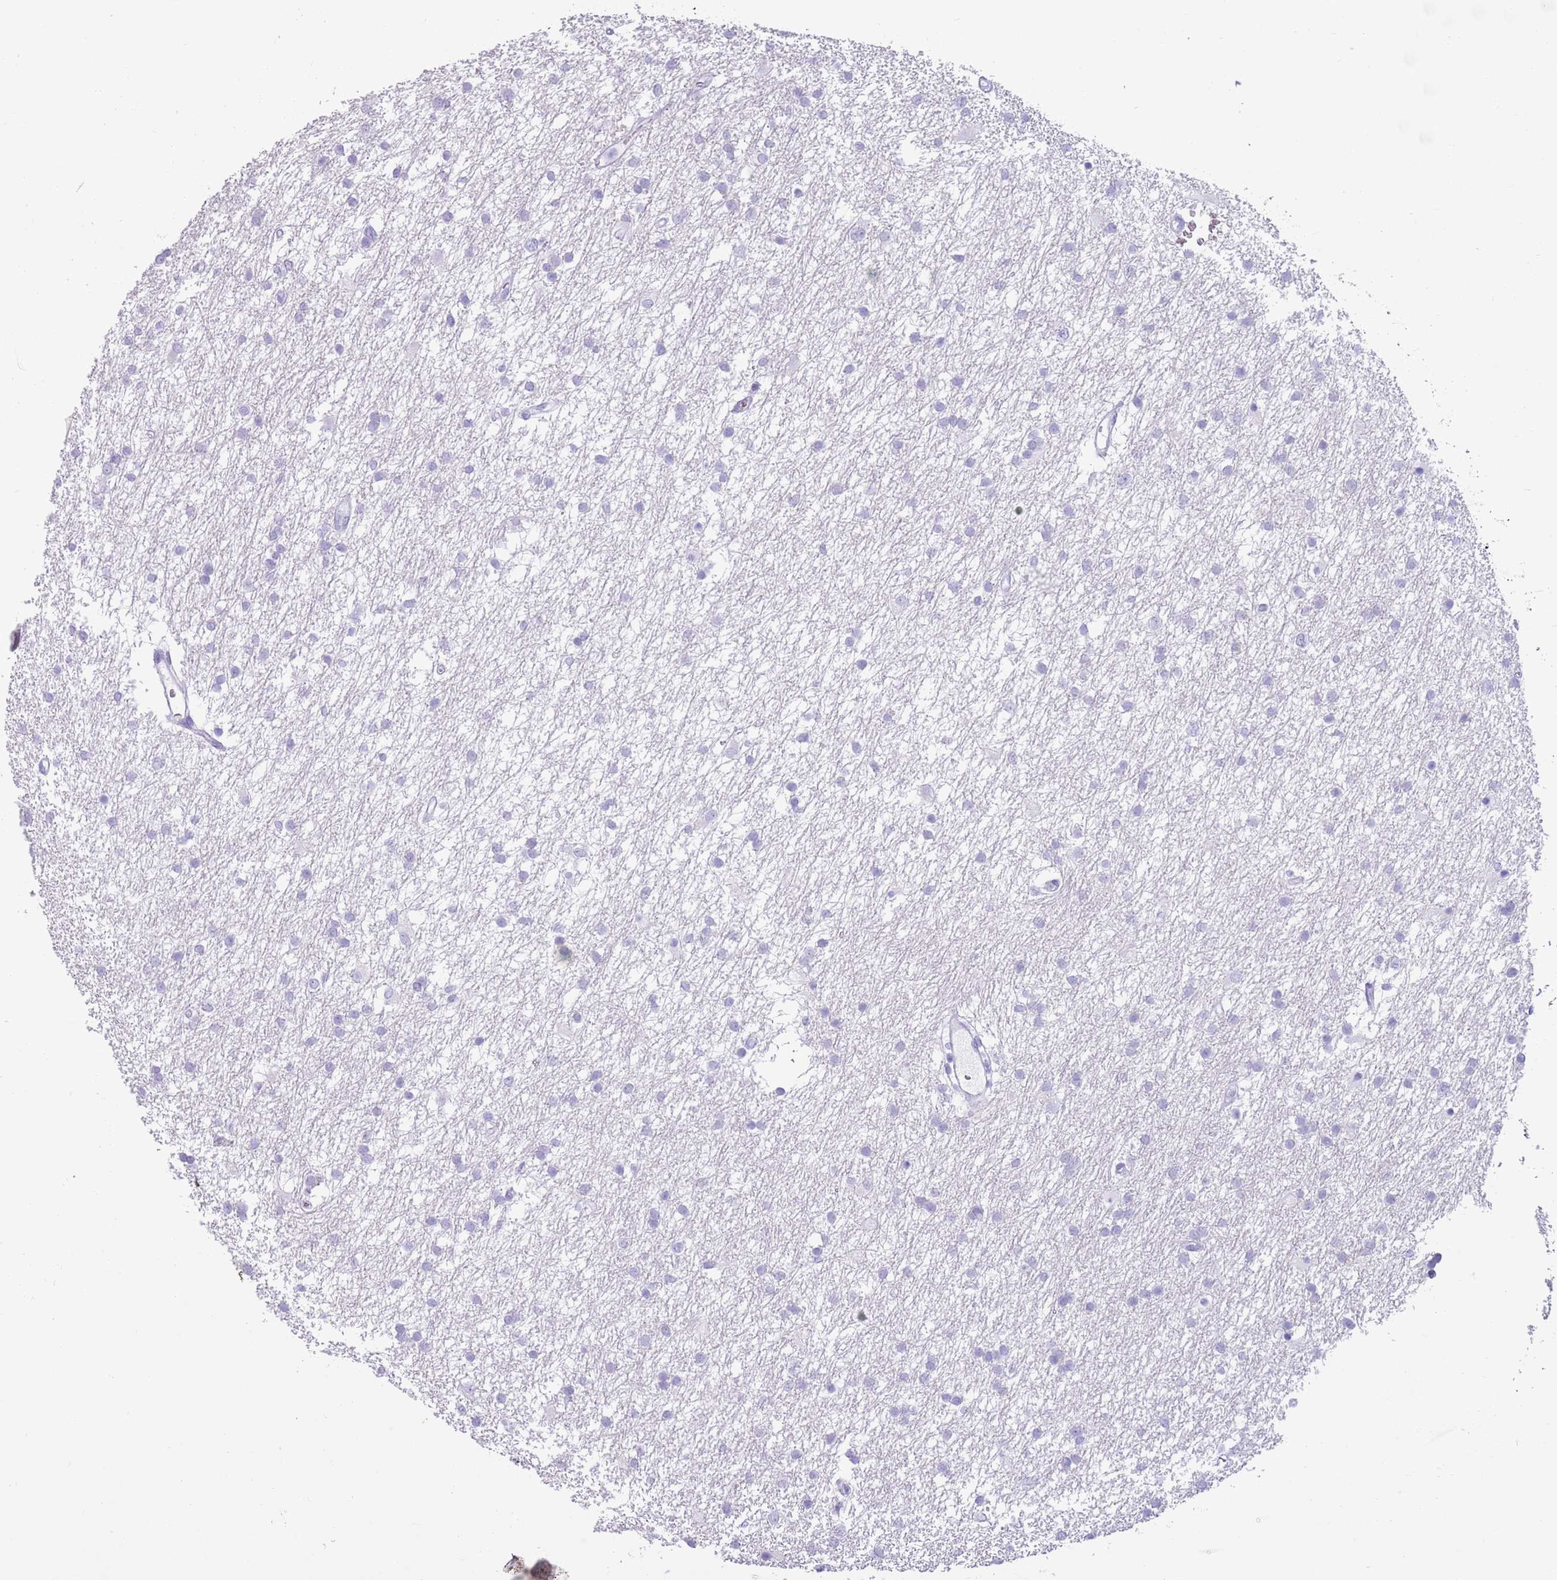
{"staining": {"intensity": "negative", "quantity": "none", "location": "none"}, "tissue": "glioma", "cell_type": "Tumor cells", "image_type": "cancer", "snomed": [{"axis": "morphology", "description": "Glioma, malignant, High grade"}, {"axis": "topography", "description": "Brain"}], "caption": "The micrograph demonstrates no significant staining in tumor cells of glioma. Nuclei are stained in blue.", "gene": "LY6G5B", "patient": {"sex": "male", "age": 77}}